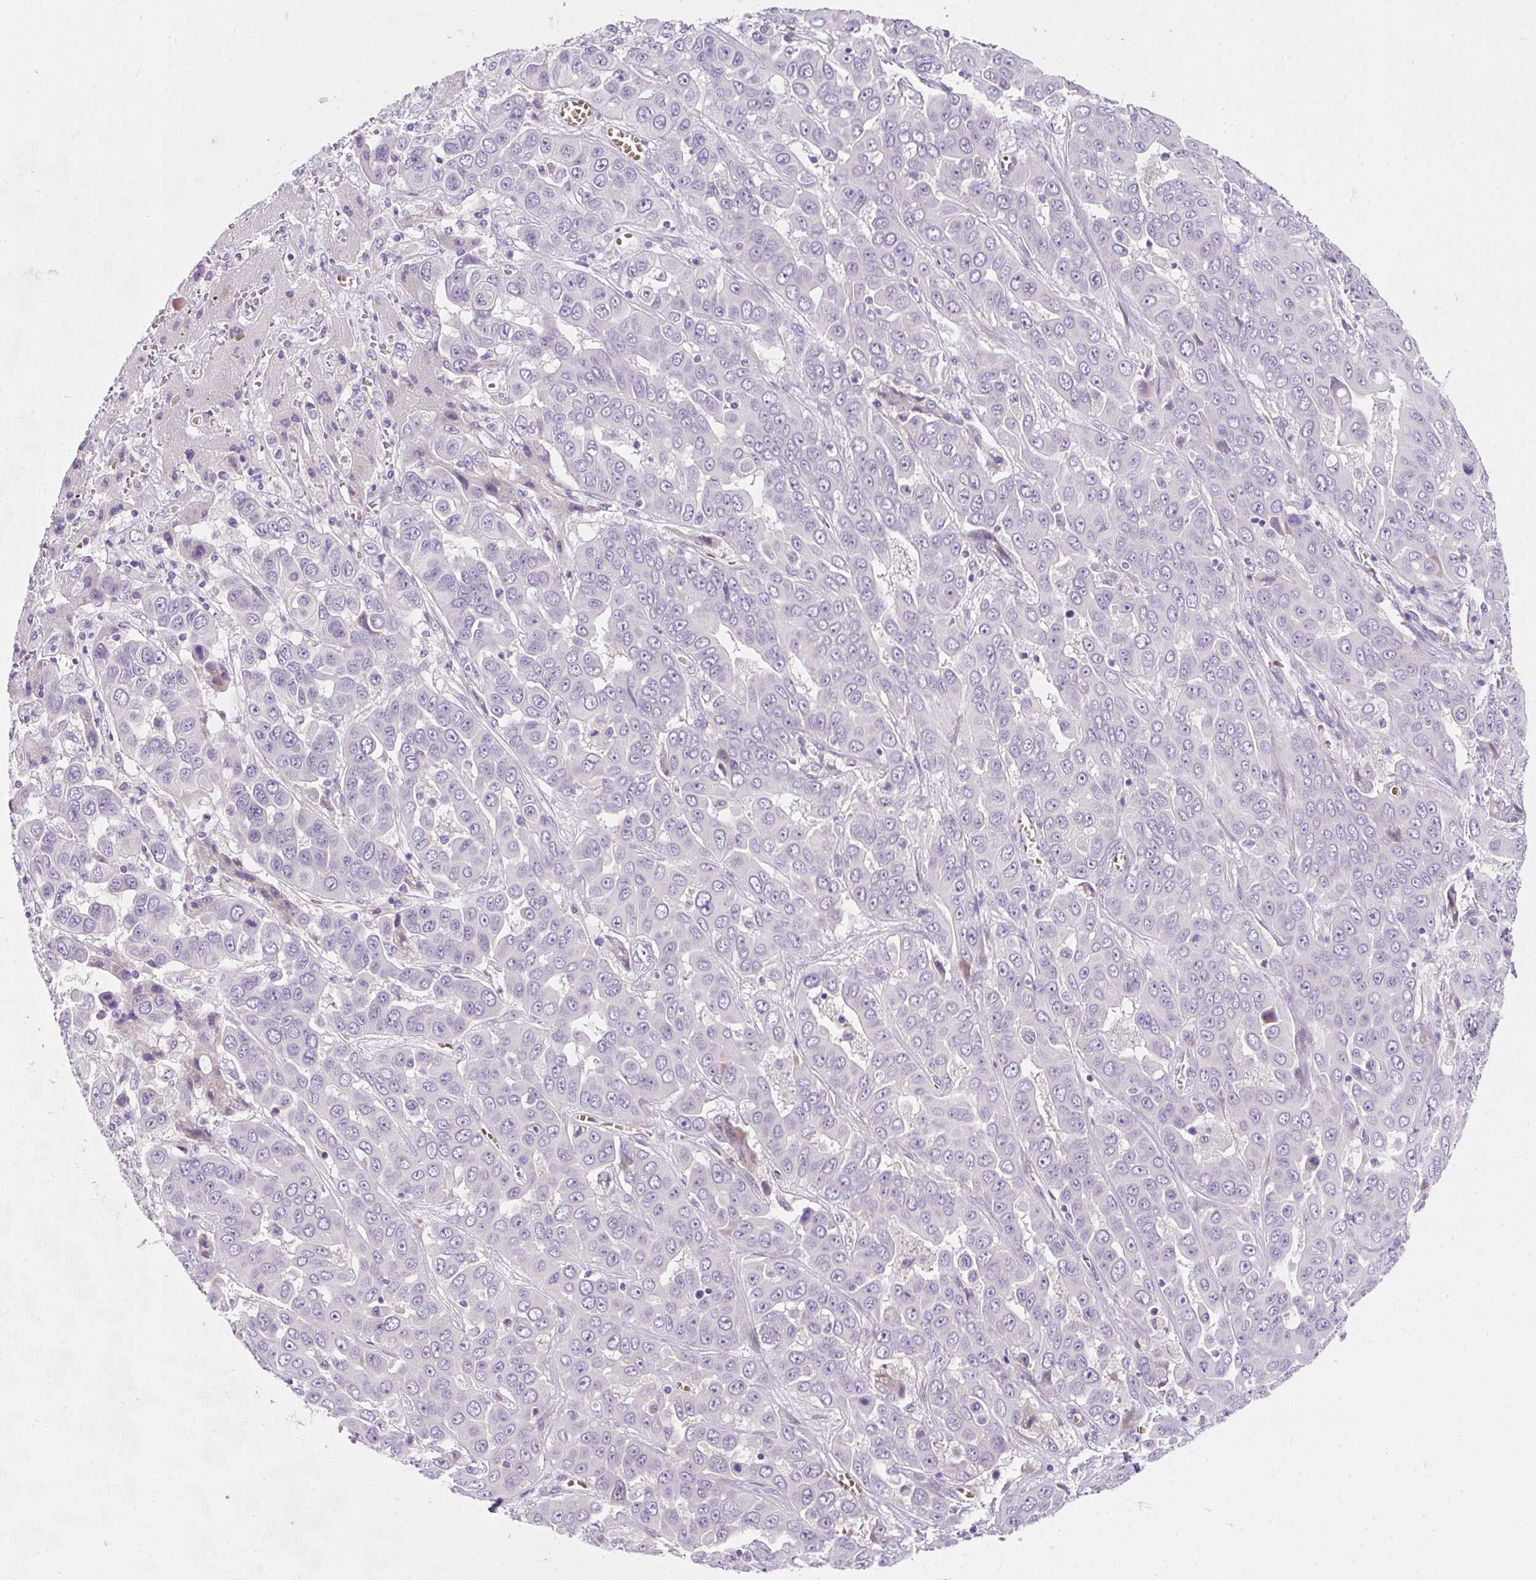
{"staining": {"intensity": "negative", "quantity": "none", "location": "none"}, "tissue": "liver cancer", "cell_type": "Tumor cells", "image_type": "cancer", "snomed": [{"axis": "morphology", "description": "Cholangiocarcinoma"}, {"axis": "topography", "description": "Liver"}], "caption": "Cholangiocarcinoma (liver) was stained to show a protein in brown. There is no significant staining in tumor cells.", "gene": "DTX4", "patient": {"sex": "female", "age": 52}}